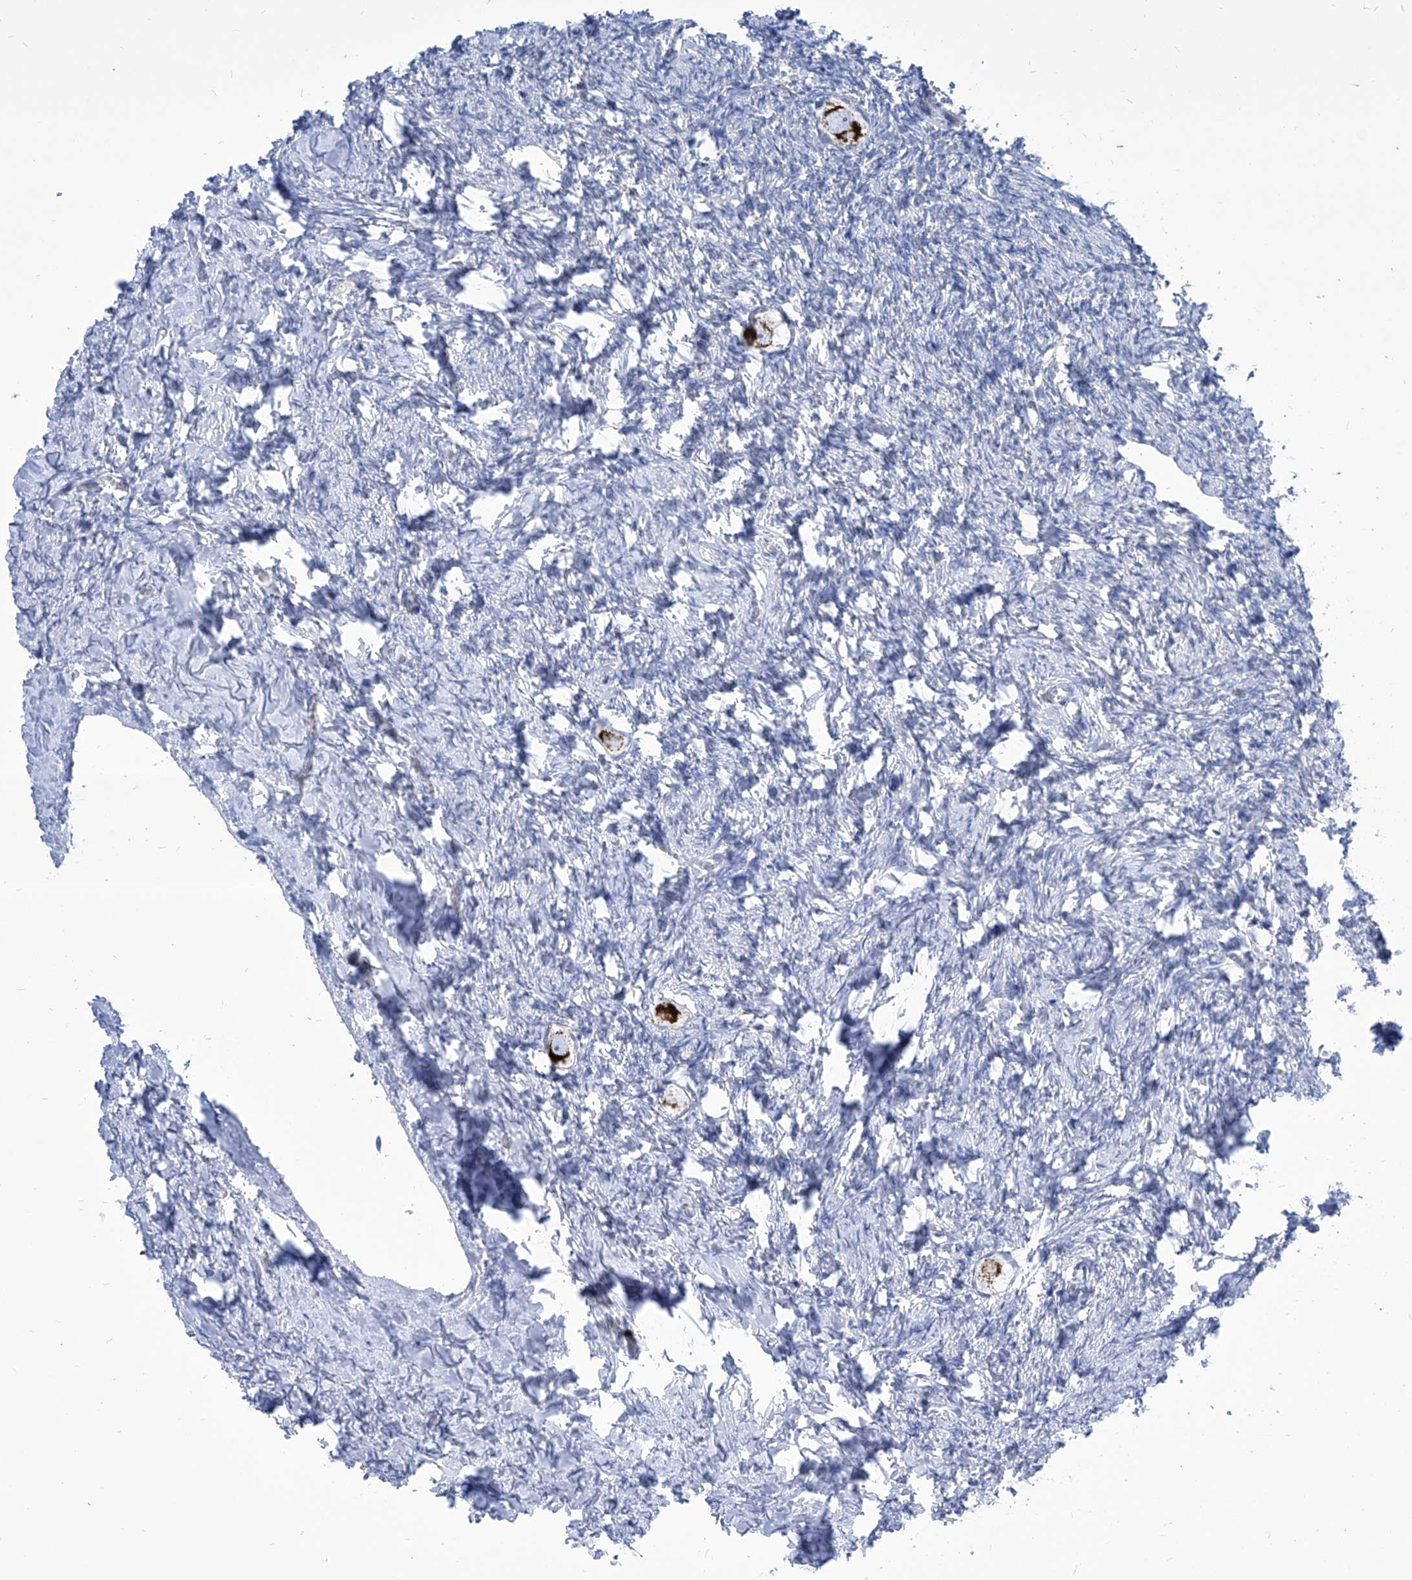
{"staining": {"intensity": "strong", "quantity": ">75%", "location": "cytoplasmic/membranous"}, "tissue": "ovary", "cell_type": "Follicle cells", "image_type": "normal", "snomed": [{"axis": "morphology", "description": "Normal tissue, NOS"}, {"axis": "topography", "description": "Ovary"}], "caption": "Immunohistochemistry (IHC) micrograph of benign ovary stained for a protein (brown), which exhibits high levels of strong cytoplasmic/membranous staining in approximately >75% of follicle cells.", "gene": "COQ3", "patient": {"sex": "female", "age": 27}}